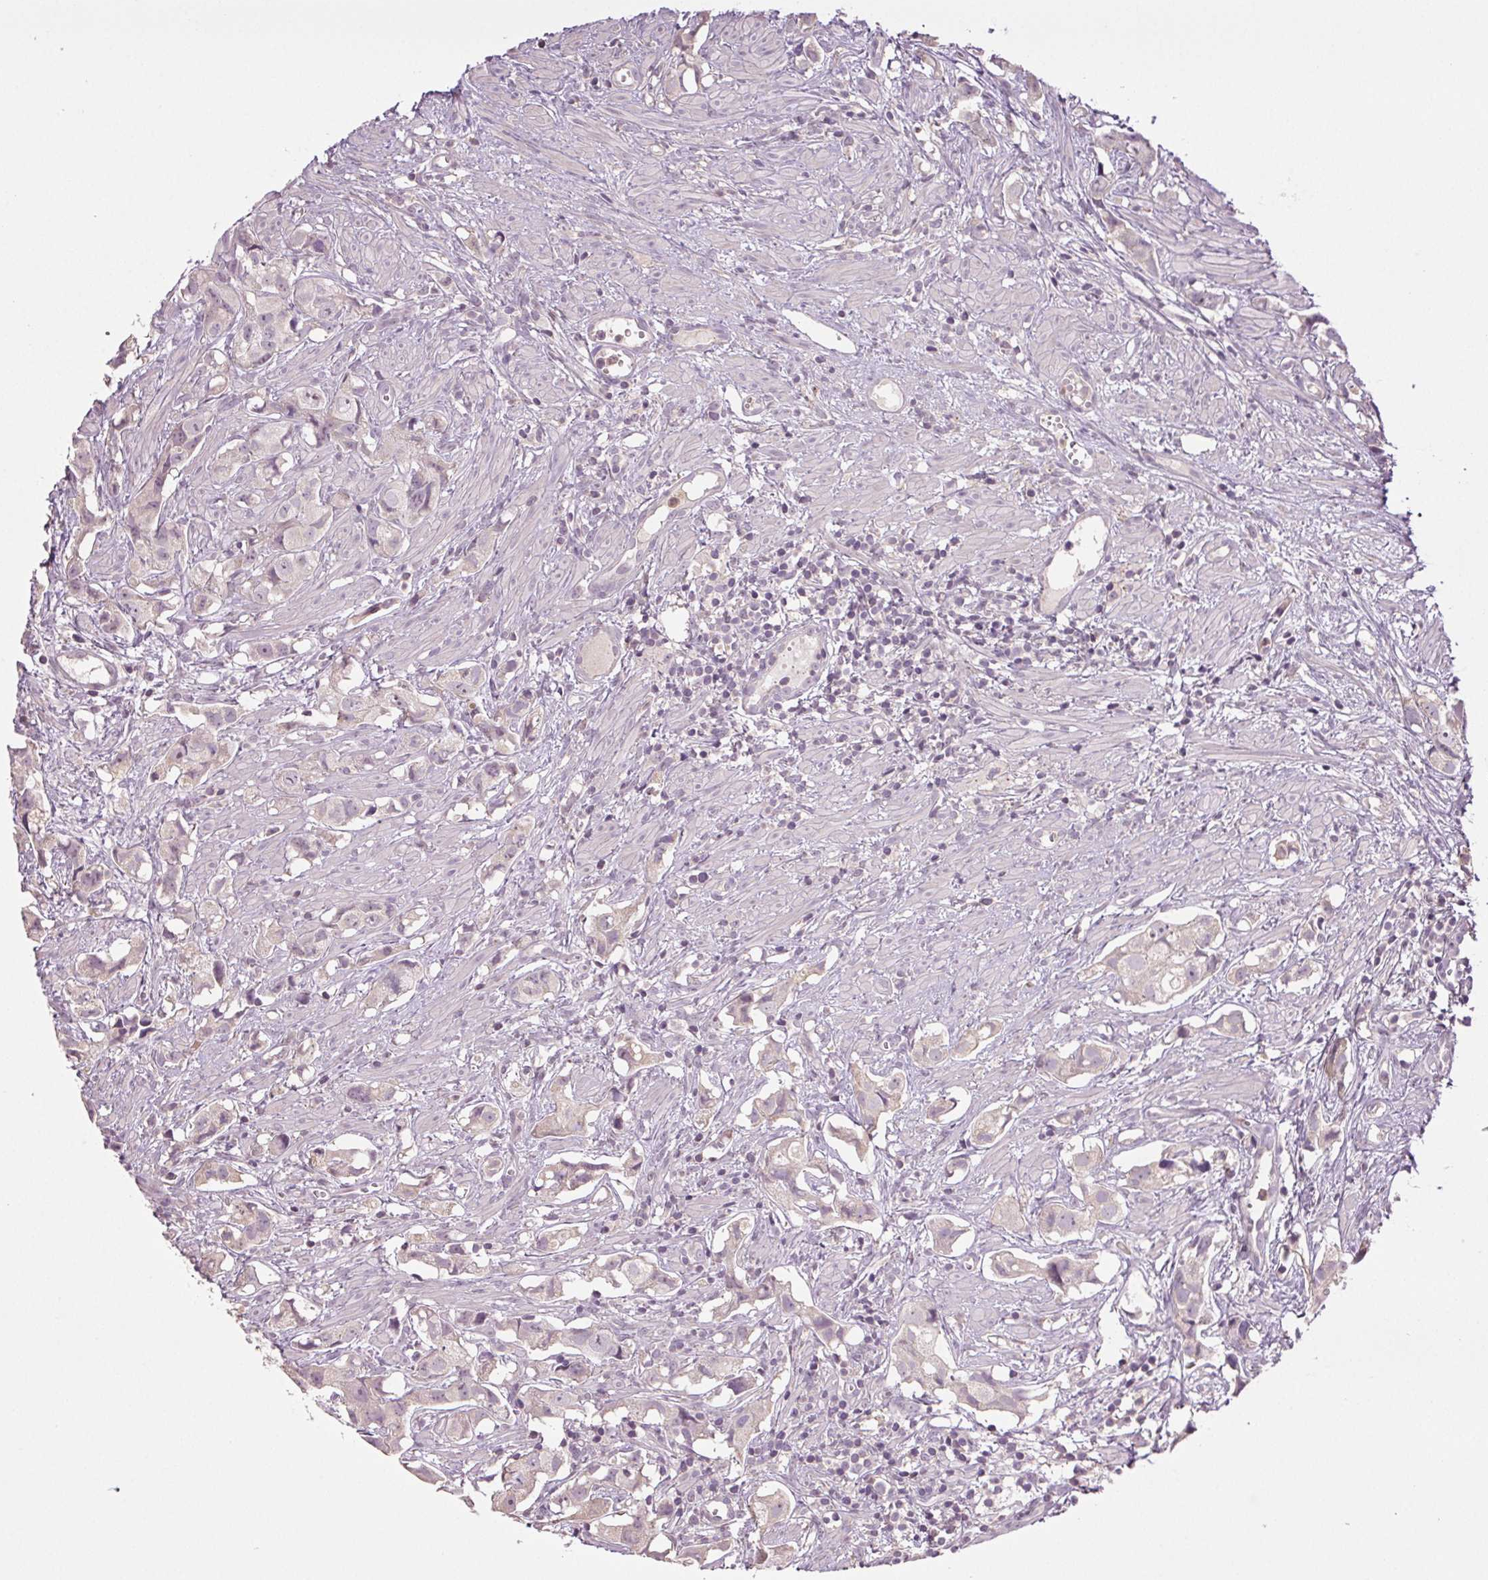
{"staining": {"intensity": "negative", "quantity": "none", "location": "none"}, "tissue": "prostate cancer", "cell_type": "Tumor cells", "image_type": "cancer", "snomed": [{"axis": "morphology", "description": "Adenocarcinoma, High grade"}, {"axis": "topography", "description": "Prostate"}], "caption": "Immunohistochemical staining of adenocarcinoma (high-grade) (prostate) reveals no significant staining in tumor cells.", "gene": "TMEM253", "patient": {"sex": "male", "age": 58}}